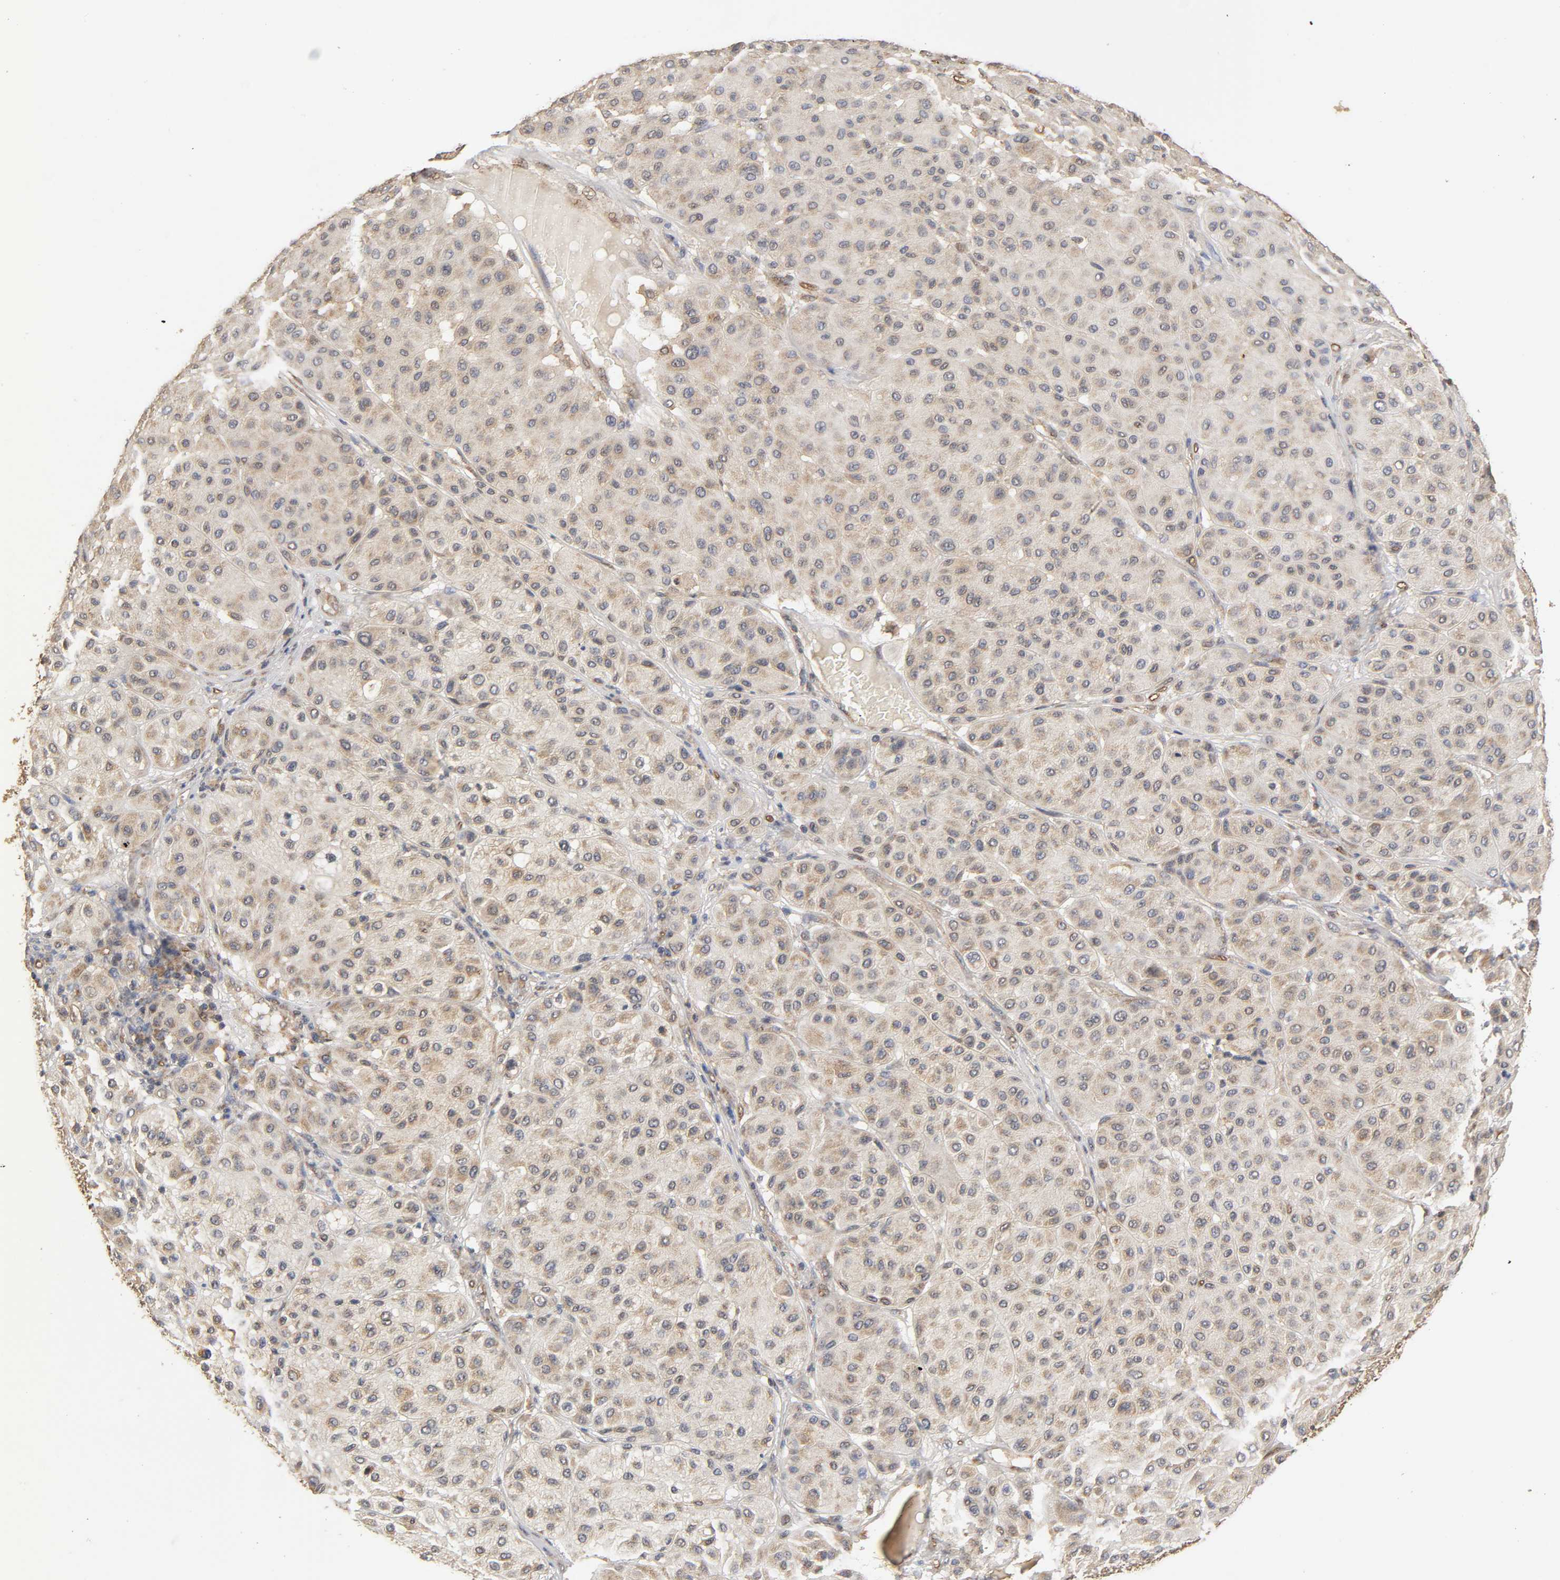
{"staining": {"intensity": "moderate", "quantity": "25%-75%", "location": "cytoplasmic/membranous"}, "tissue": "melanoma", "cell_type": "Tumor cells", "image_type": "cancer", "snomed": [{"axis": "morphology", "description": "Normal tissue, NOS"}, {"axis": "morphology", "description": "Malignant melanoma, Metastatic site"}, {"axis": "topography", "description": "Skin"}], "caption": "This is a histology image of immunohistochemistry (IHC) staining of malignant melanoma (metastatic site), which shows moderate staining in the cytoplasmic/membranous of tumor cells.", "gene": "PKN1", "patient": {"sex": "male", "age": 41}}